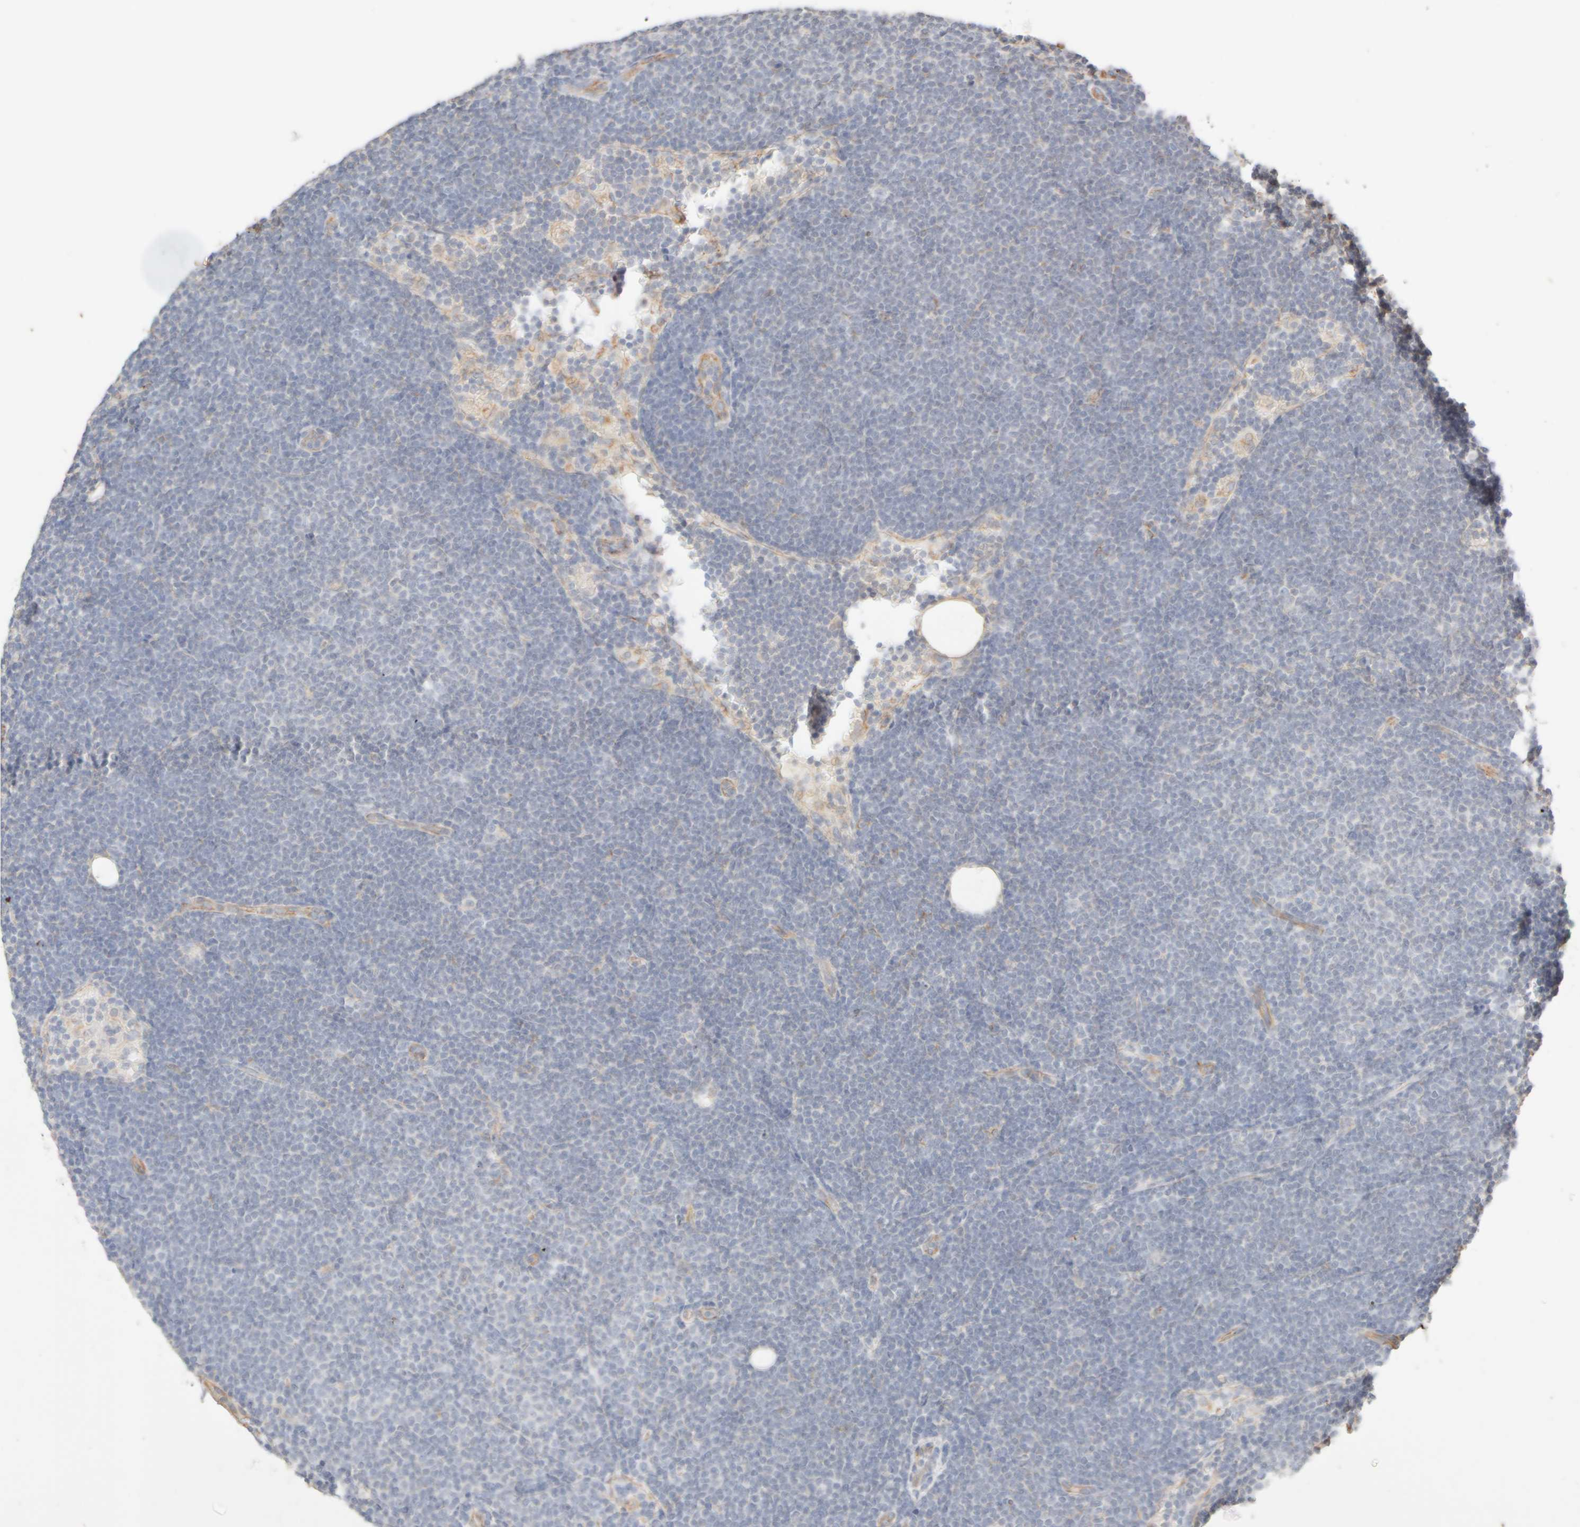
{"staining": {"intensity": "negative", "quantity": "none", "location": "none"}, "tissue": "lymphoma", "cell_type": "Tumor cells", "image_type": "cancer", "snomed": [{"axis": "morphology", "description": "Malignant lymphoma, non-Hodgkin's type, Low grade"}, {"axis": "topography", "description": "Lymph node"}], "caption": "Tumor cells show no significant positivity in low-grade malignant lymphoma, non-Hodgkin's type.", "gene": "KRT15", "patient": {"sex": "female", "age": 53}}